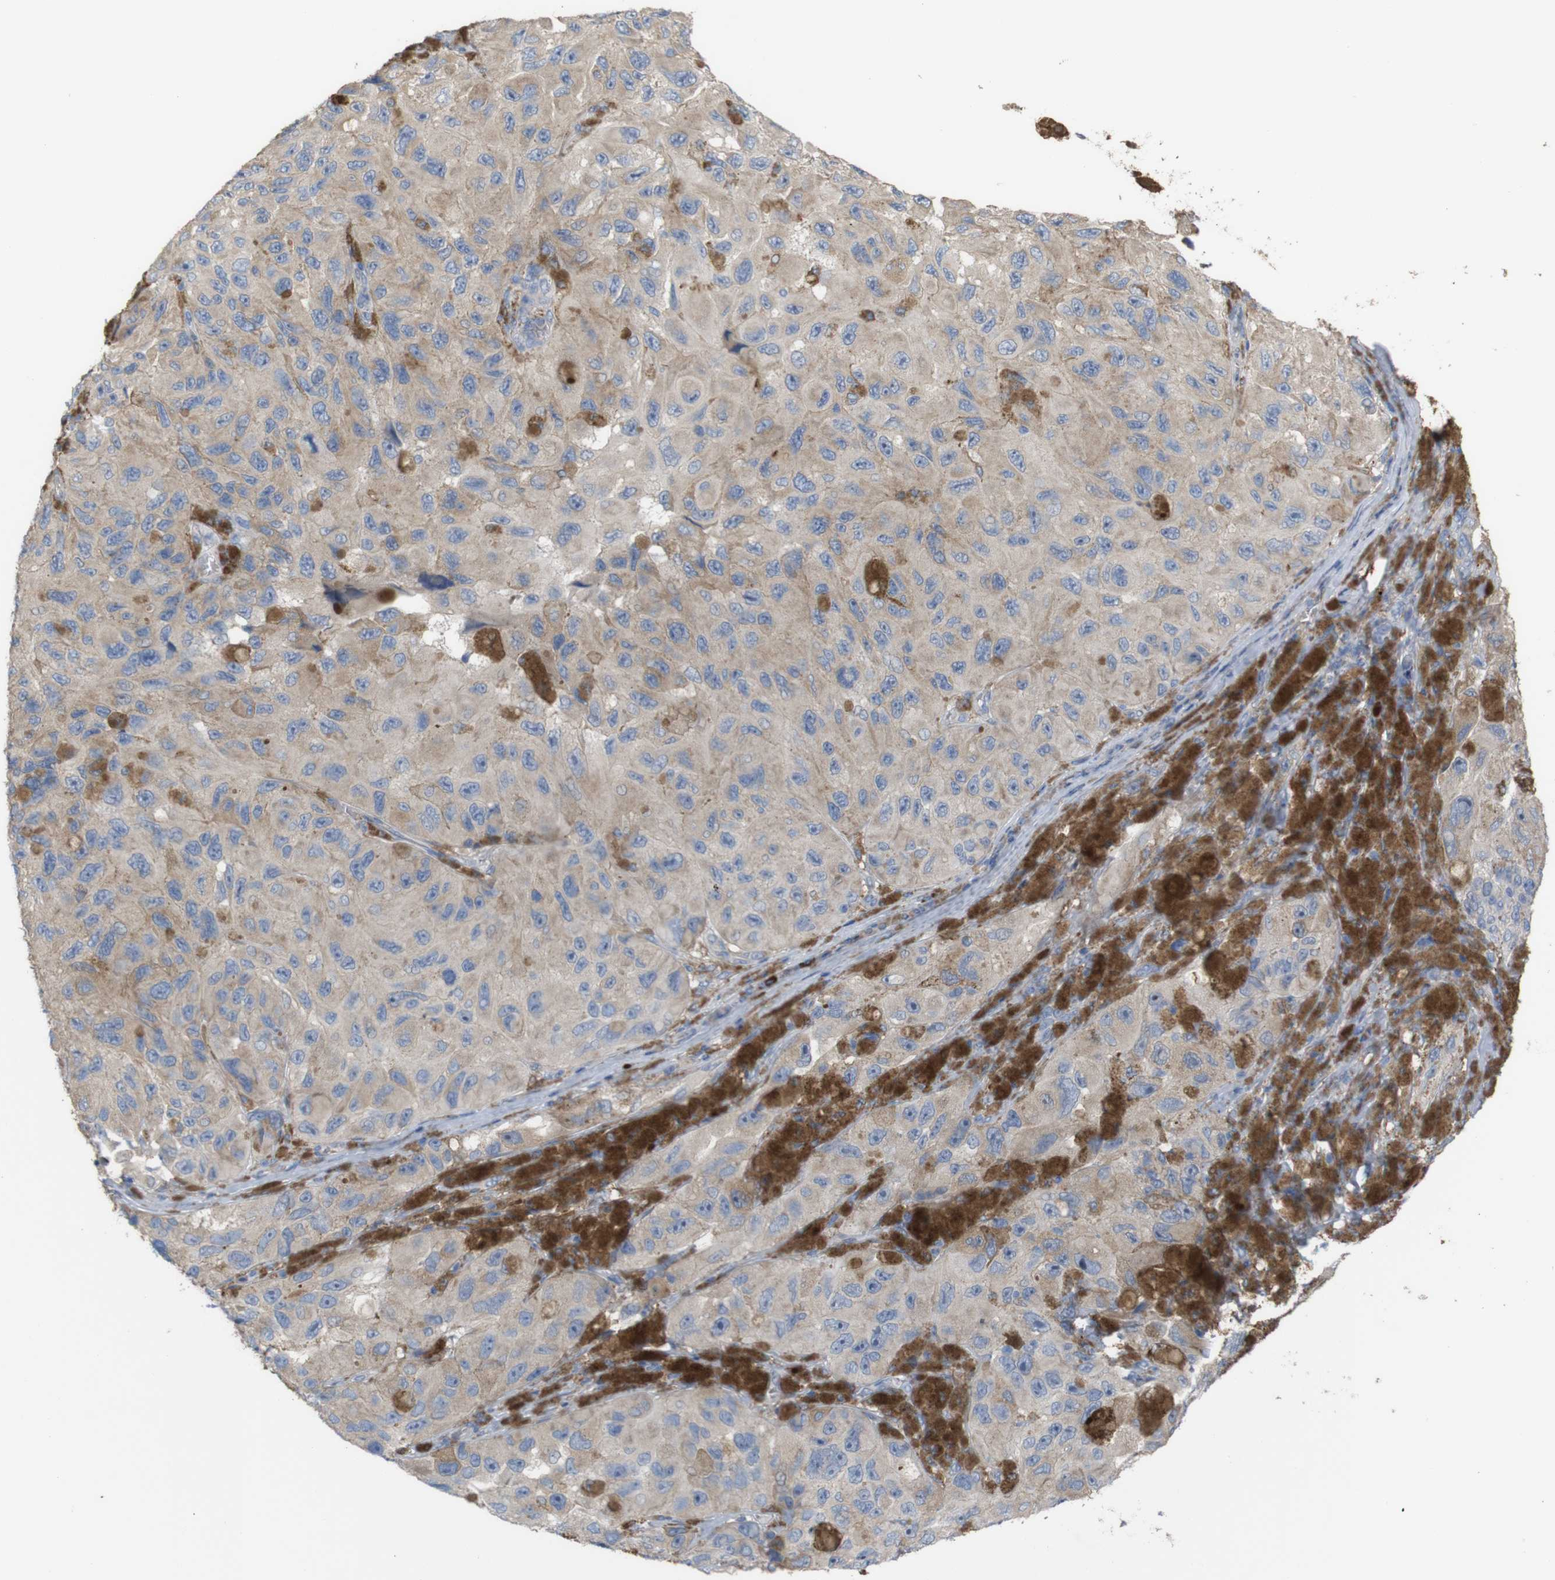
{"staining": {"intensity": "weak", "quantity": ">75%", "location": "cytoplasmic/membranous"}, "tissue": "melanoma", "cell_type": "Tumor cells", "image_type": "cancer", "snomed": [{"axis": "morphology", "description": "Malignant melanoma, NOS"}, {"axis": "topography", "description": "Skin"}], "caption": "Tumor cells show low levels of weak cytoplasmic/membranous positivity in about >75% of cells in melanoma.", "gene": "PTPRR", "patient": {"sex": "female", "age": 73}}